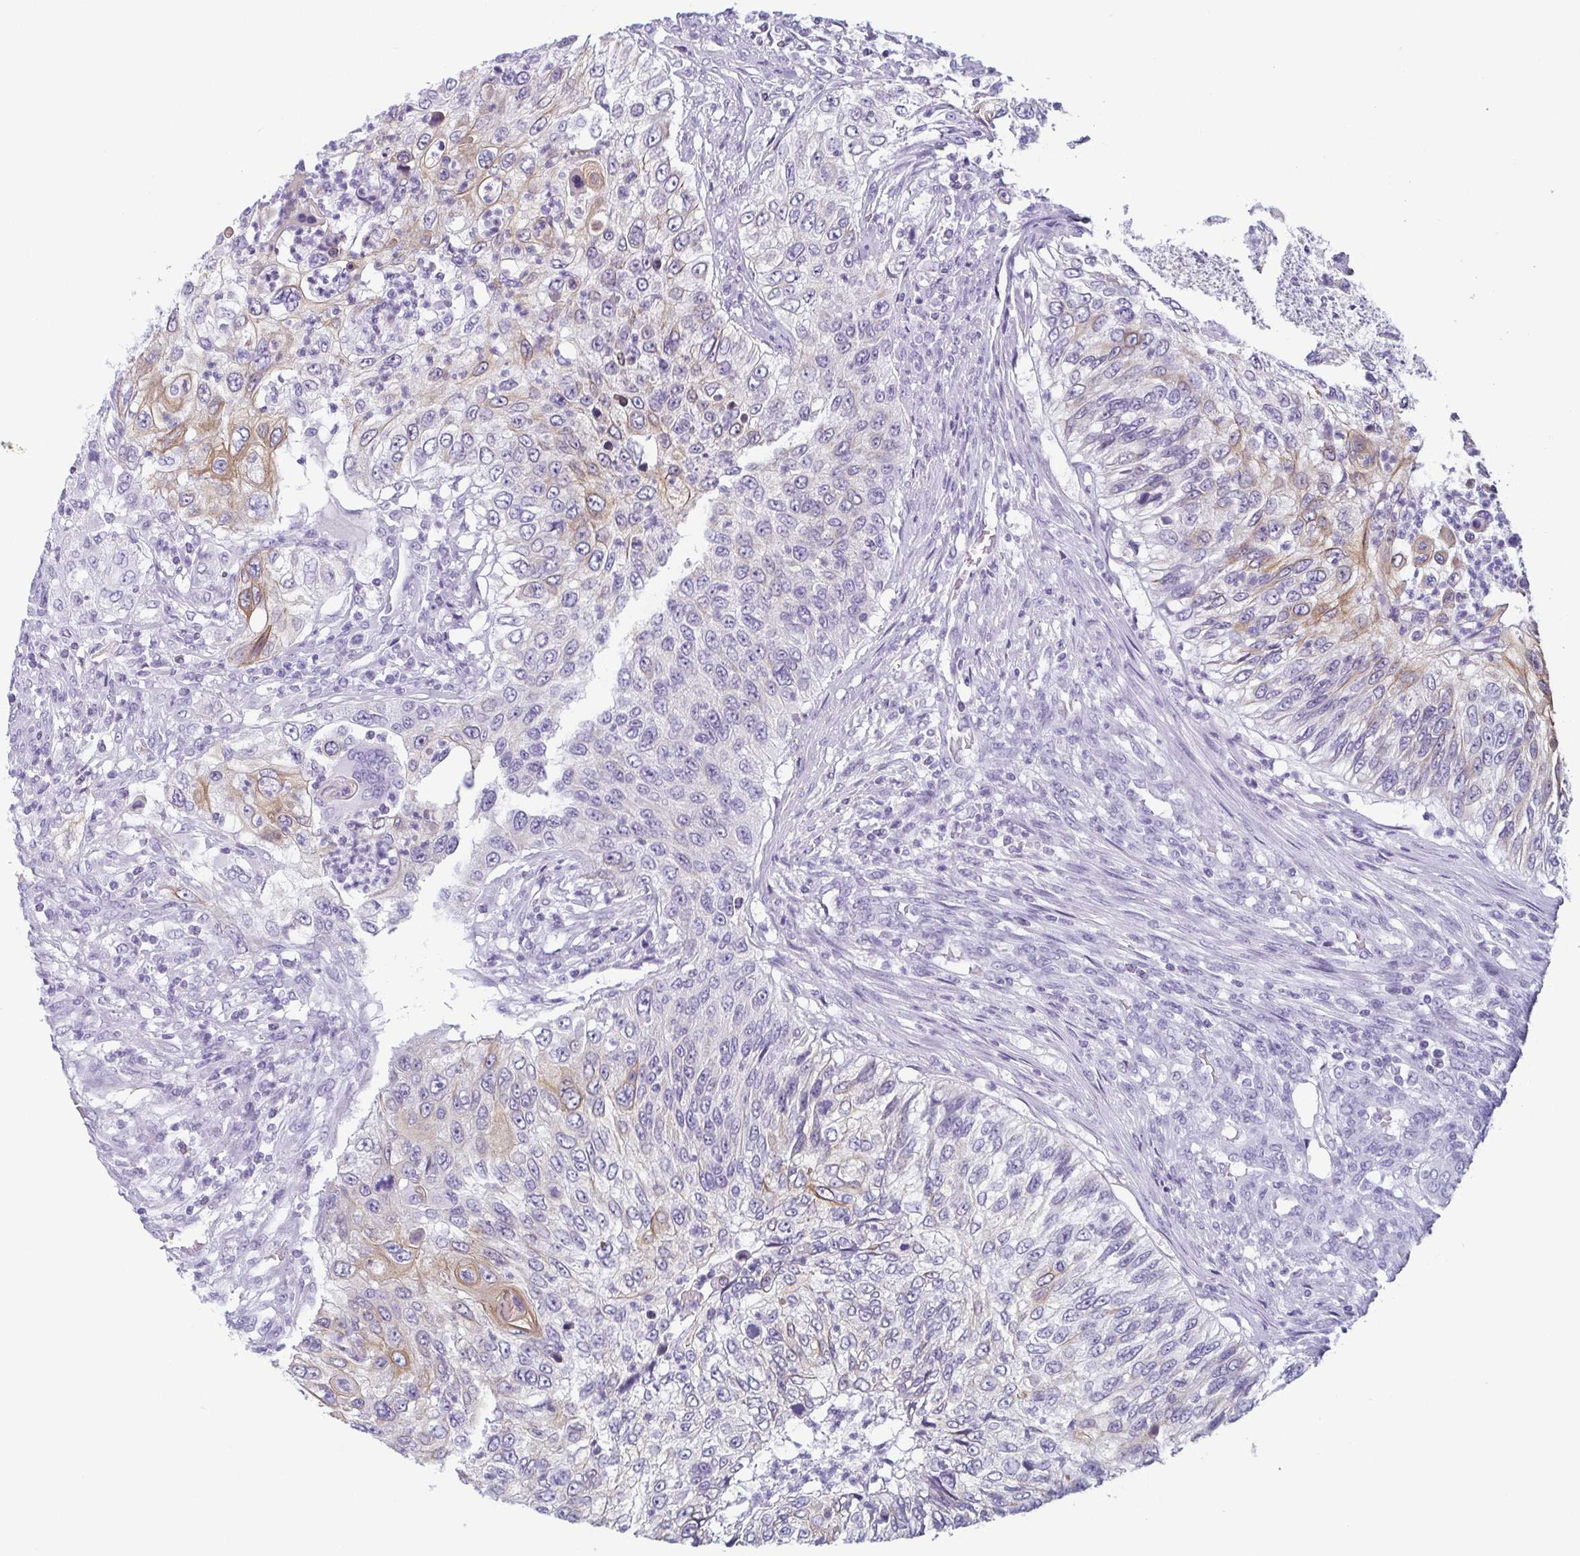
{"staining": {"intensity": "weak", "quantity": "<25%", "location": "cytoplasmic/membranous"}, "tissue": "urothelial cancer", "cell_type": "Tumor cells", "image_type": "cancer", "snomed": [{"axis": "morphology", "description": "Urothelial carcinoma, High grade"}, {"axis": "topography", "description": "Urinary bladder"}], "caption": "Immunohistochemical staining of high-grade urothelial carcinoma displays no significant positivity in tumor cells. Brightfield microscopy of immunohistochemistry (IHC) stained with DAB (3,3'-diaminobenzidine) (brown) and hematoxylin (blue), captured at high magnification.", "gene": "KRT78", "patient": {"sex": "female", "age": 60}}